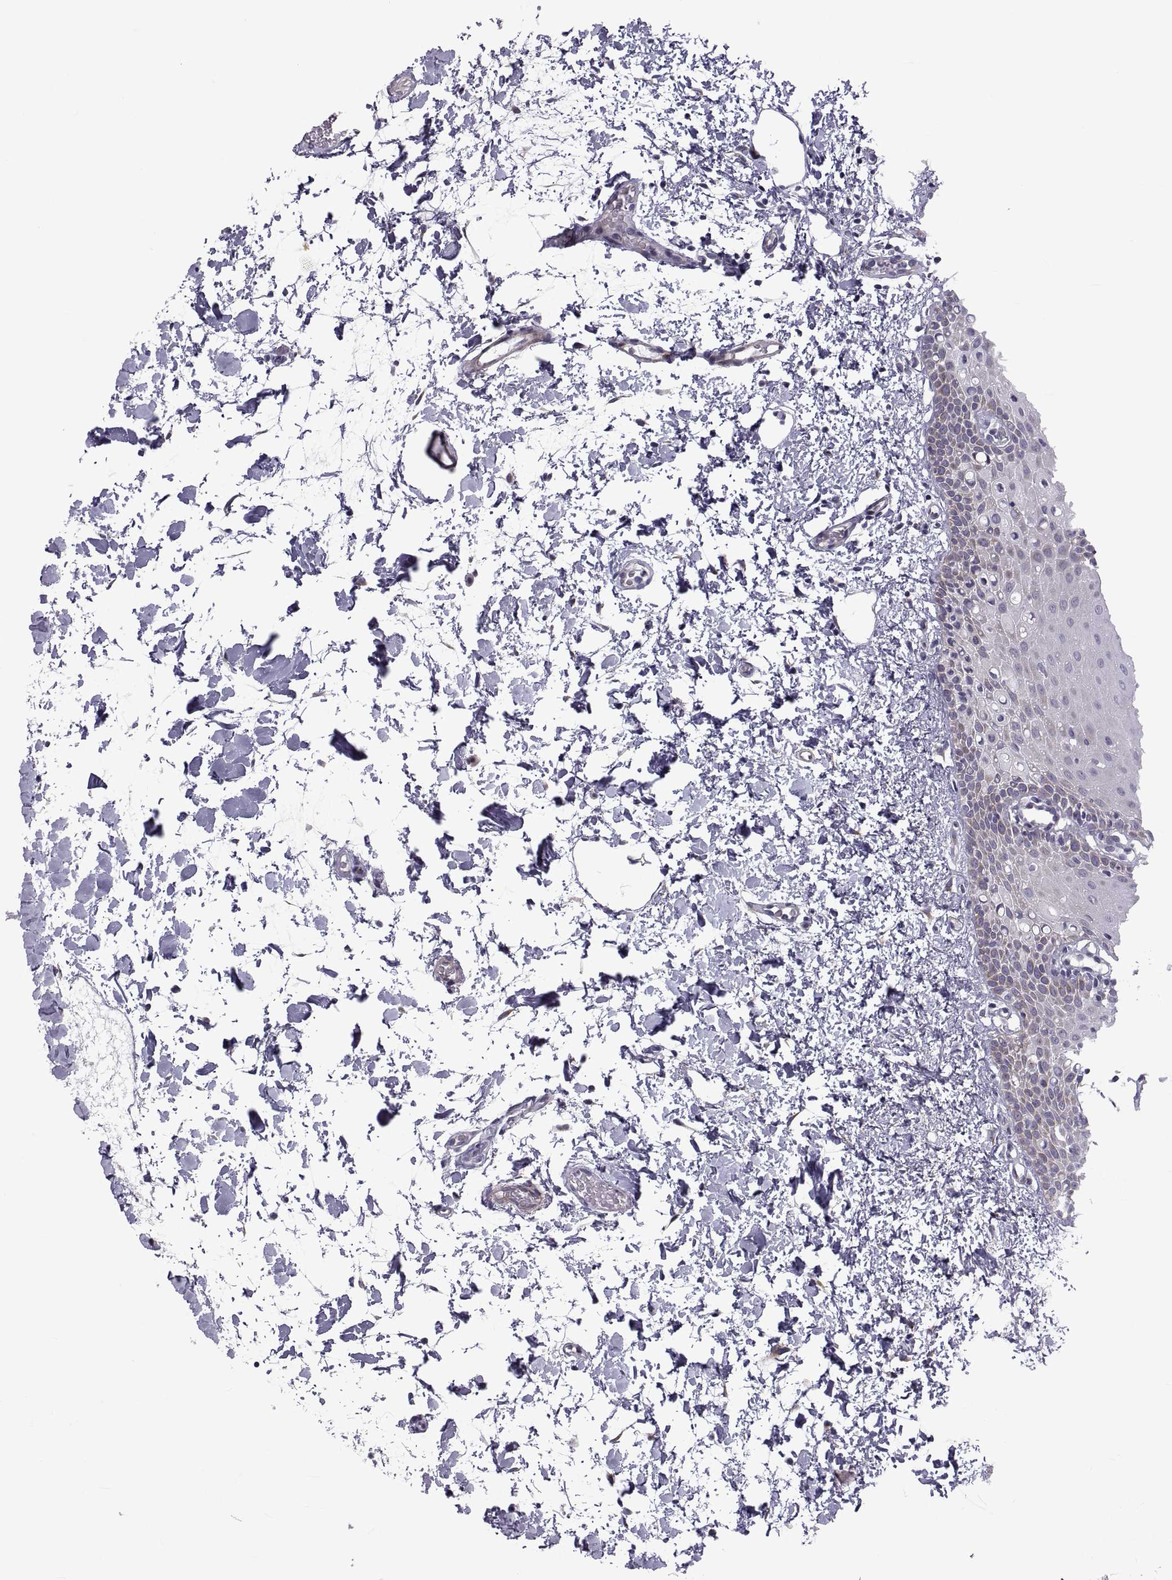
{"staining": {"intensity": "weak", "quantity": "<25%", "location": "cytoplasmic/membranous"}, "tissue": "oral mucosa", "cell_type": "Squamous epithelial cells", "image_type": "normal", "snomed": [{"axis": "morphology", "description": "Normal tissue, NOS"}, {"axis": "topography", "description": "Oral tissue"}], "caption": "High power microscopy image of an IHC photomicrograph of benign oral mucosa, revealing no significant positivity in squamous epithelial cells.", "gene": "TMEM158", "patient": {"sex": "male", "age": 81}}